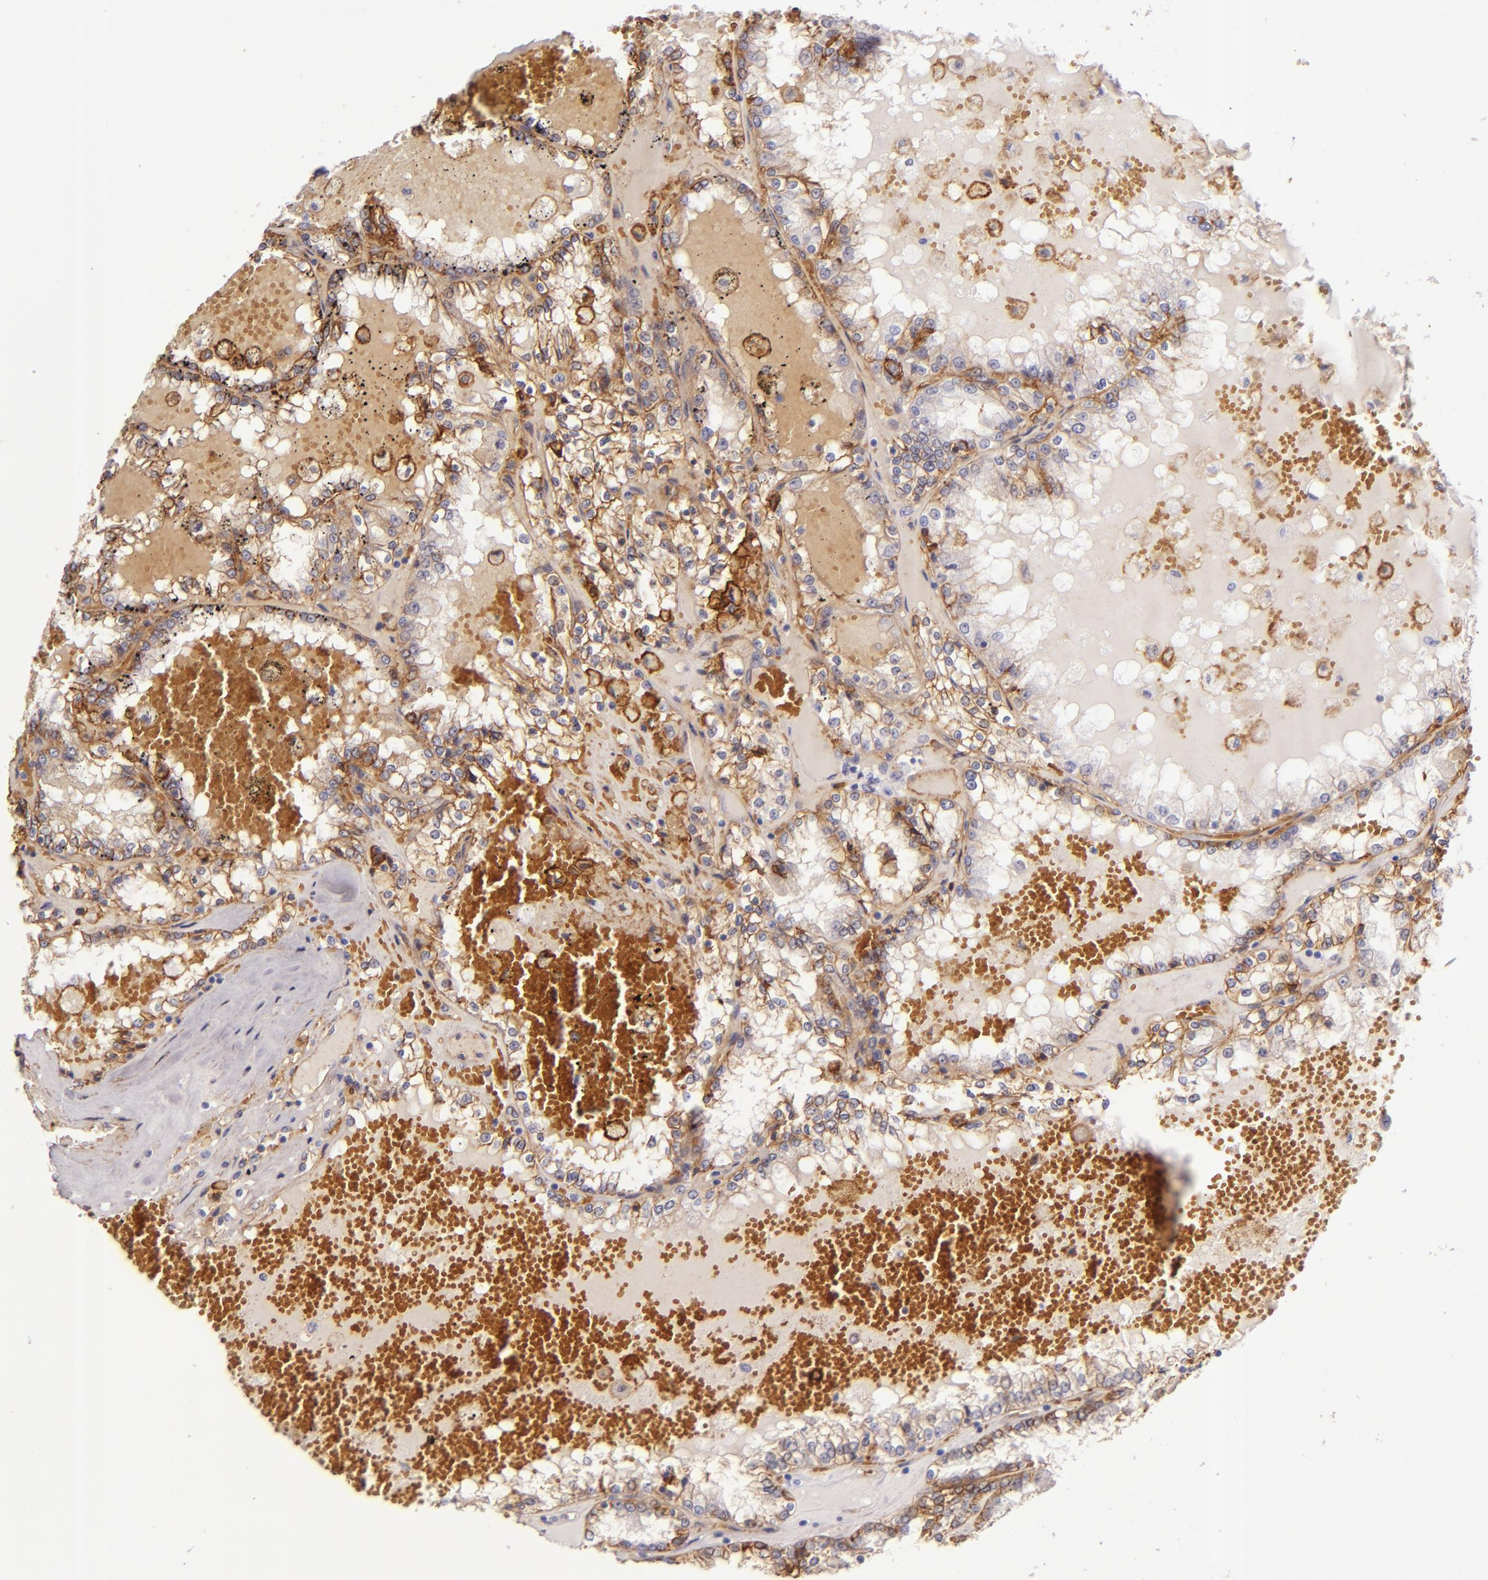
{"staining": {"intensity": "weak", "quantity": "<25%", "location": "cytoplasmic/membranous"}, "tissue": "renal cancer", "cell_type": "Tumor cells", "image_type": "cancer", "snomed": [{"axis": "morphology", "description": "Adenocarcinoma, NOS"}, {"axis": "topography", "description": "Kidney"}], "caption": "DAB (3,3'-diaminobenzidine) immunohistochemical staining of renal adenocarcinoma displays no significant staining in tumor cells.", "gene": "CD9", "patient": {"sex": "female", "age": 56}}